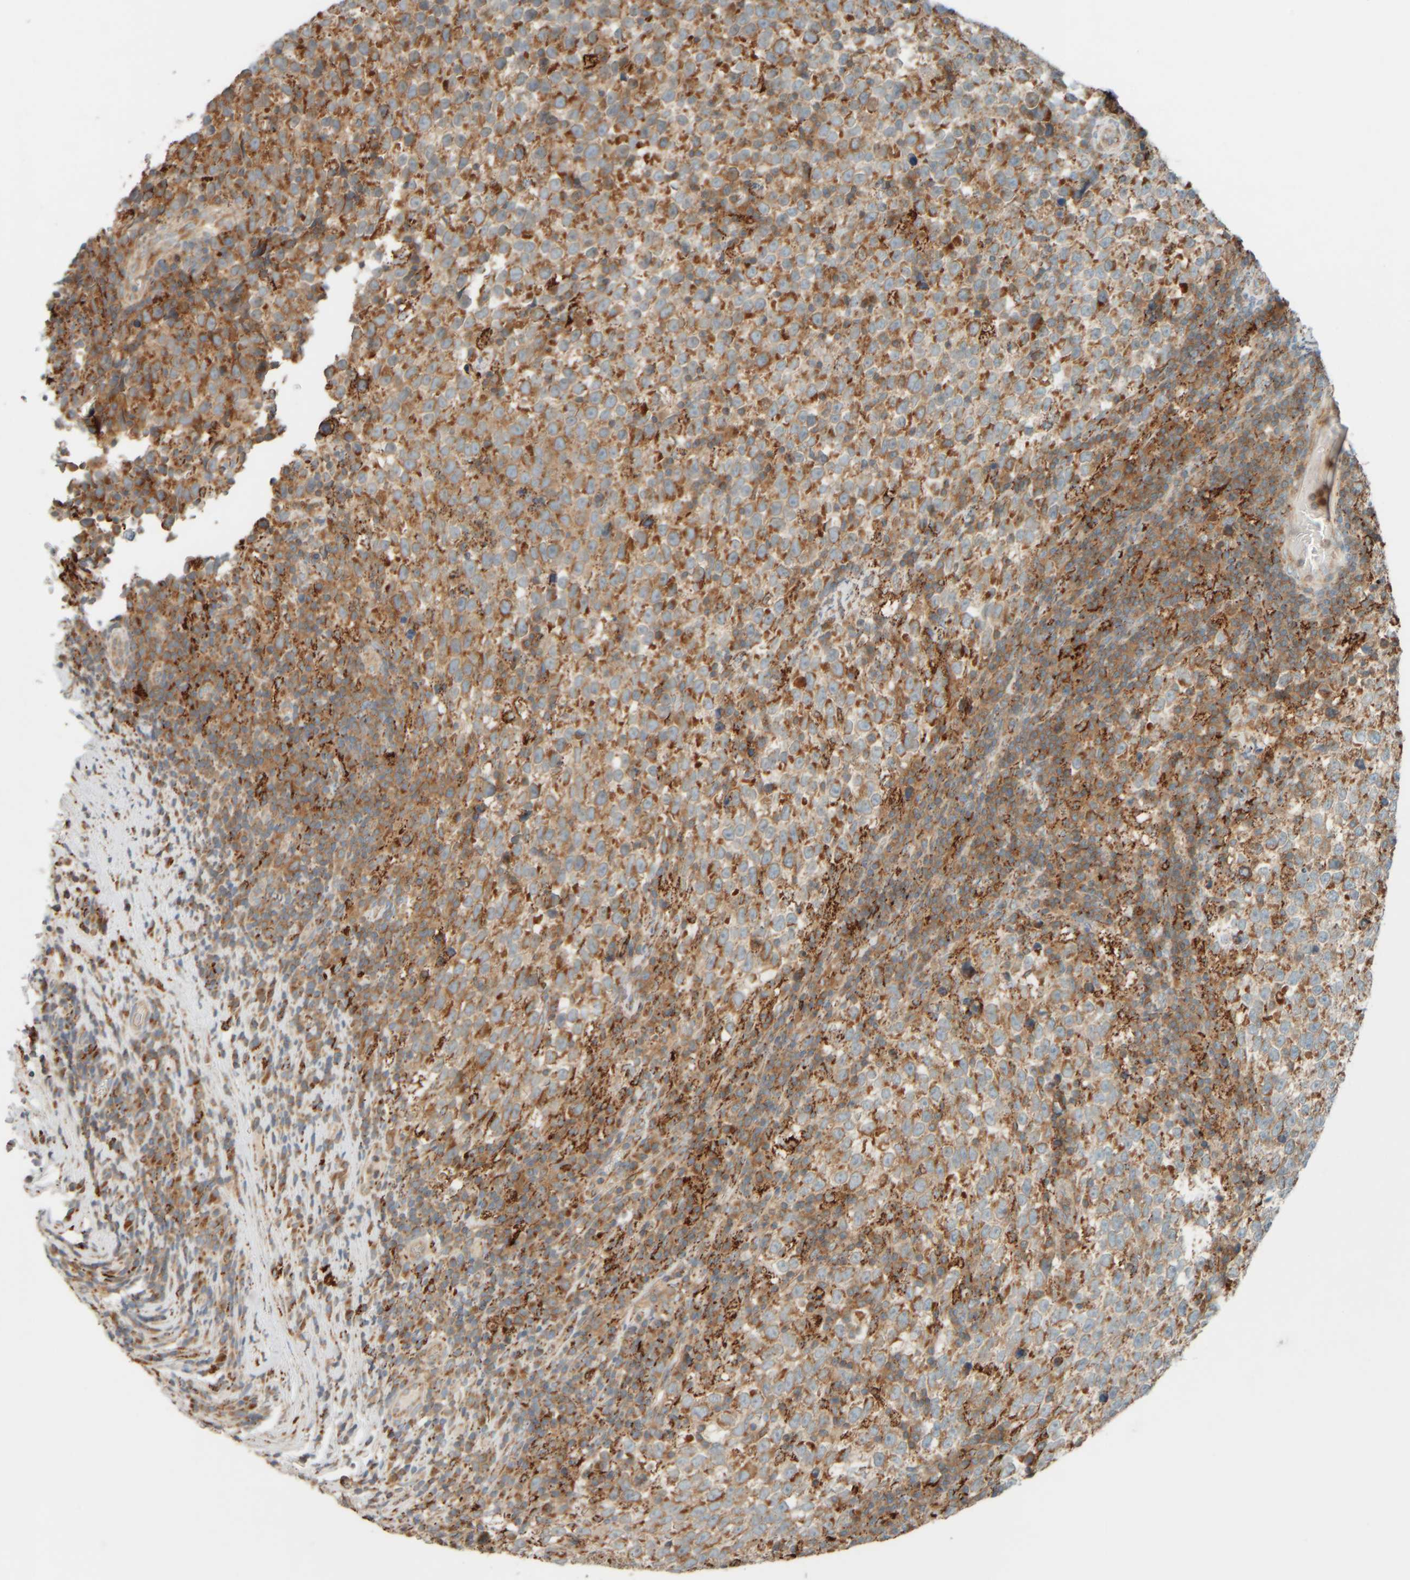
{"staining": {"intensity": "moderate", "quantity": ">75%", "location": "cytoplasmic/membranous"}, "tissue": "testis cancer", "cell_type": "Tumor cells", "image_type": "cancer", "snomed": [{"axis": "morphology", "description": "Normal tissue, NOS"}, {"axis": "morphology", "description": "Seminoma, NOS"}, {"axis": "topography", "description": "Testis"}], "caption": "Testis cancer (seminoma) stained with a brown dye exhibits moderate cytoplasmic/membranous positive staining in approximately >75% of tumor cells.", "gene": "SPAG5", "patient": {"sex": "male", "age": 43}}